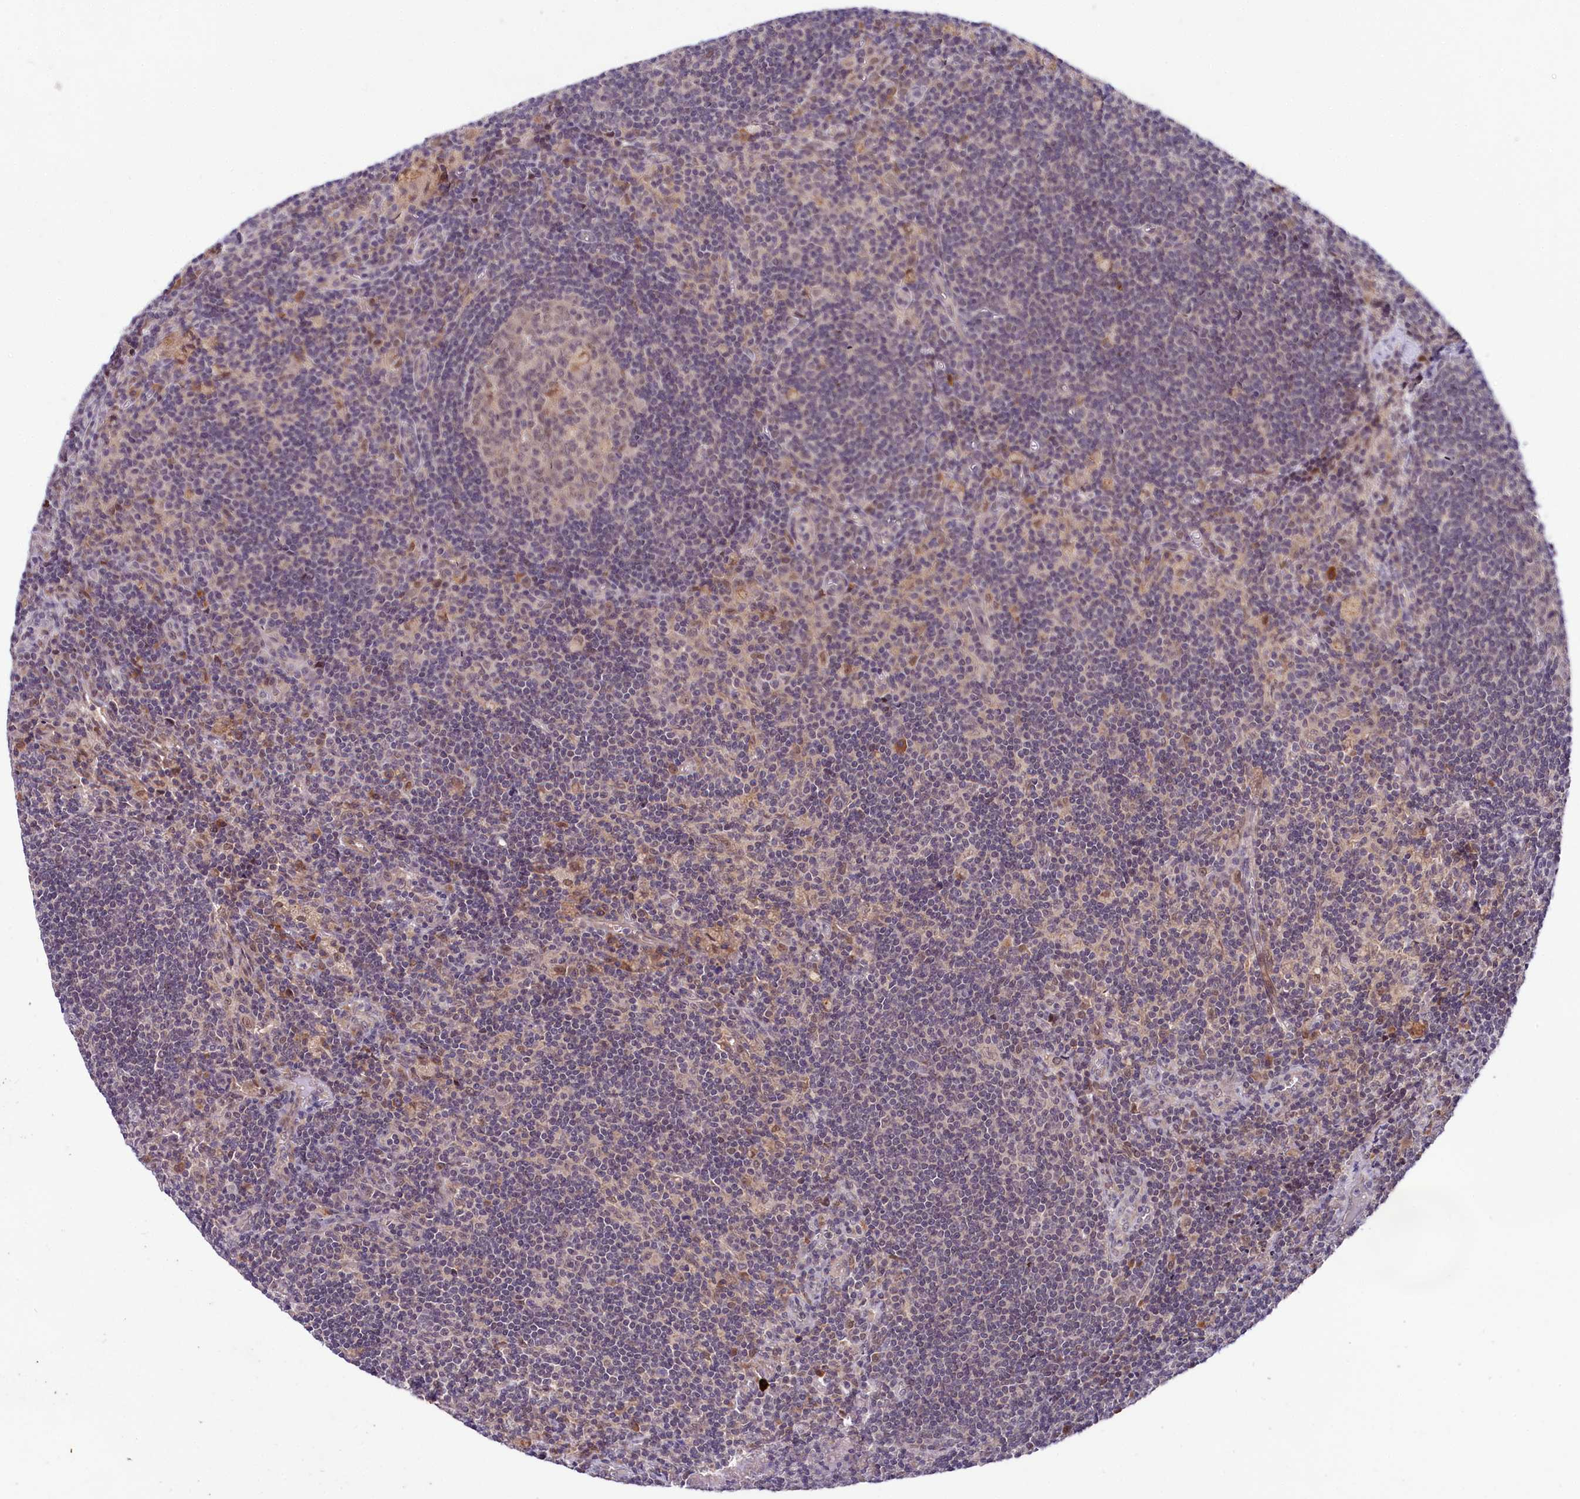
{"staining": {"intensity": "weak", "quantity": "25%-75%", "location": "cytoplasmic/membranous,nuclear"}, "tissue": "lymph node", "cell_type": "Germinal center cells", "image_type": "normal", "snomed": [{"axis": "morphology", "description": "Normal tissue, NOS"}, {"axis": "topography", "description": "Lymph node"}], "caption": "Immunohistochemistry (IHC) histopathology image of benign lymph node stained for a protein (brown), which reveals low levels of weak cytoplasmic/membranous,nuclear positivity in about 25%-75% of germinal center cells.", "gene": "UBE3A", "patient": {"sex": "male", "age": 69}}